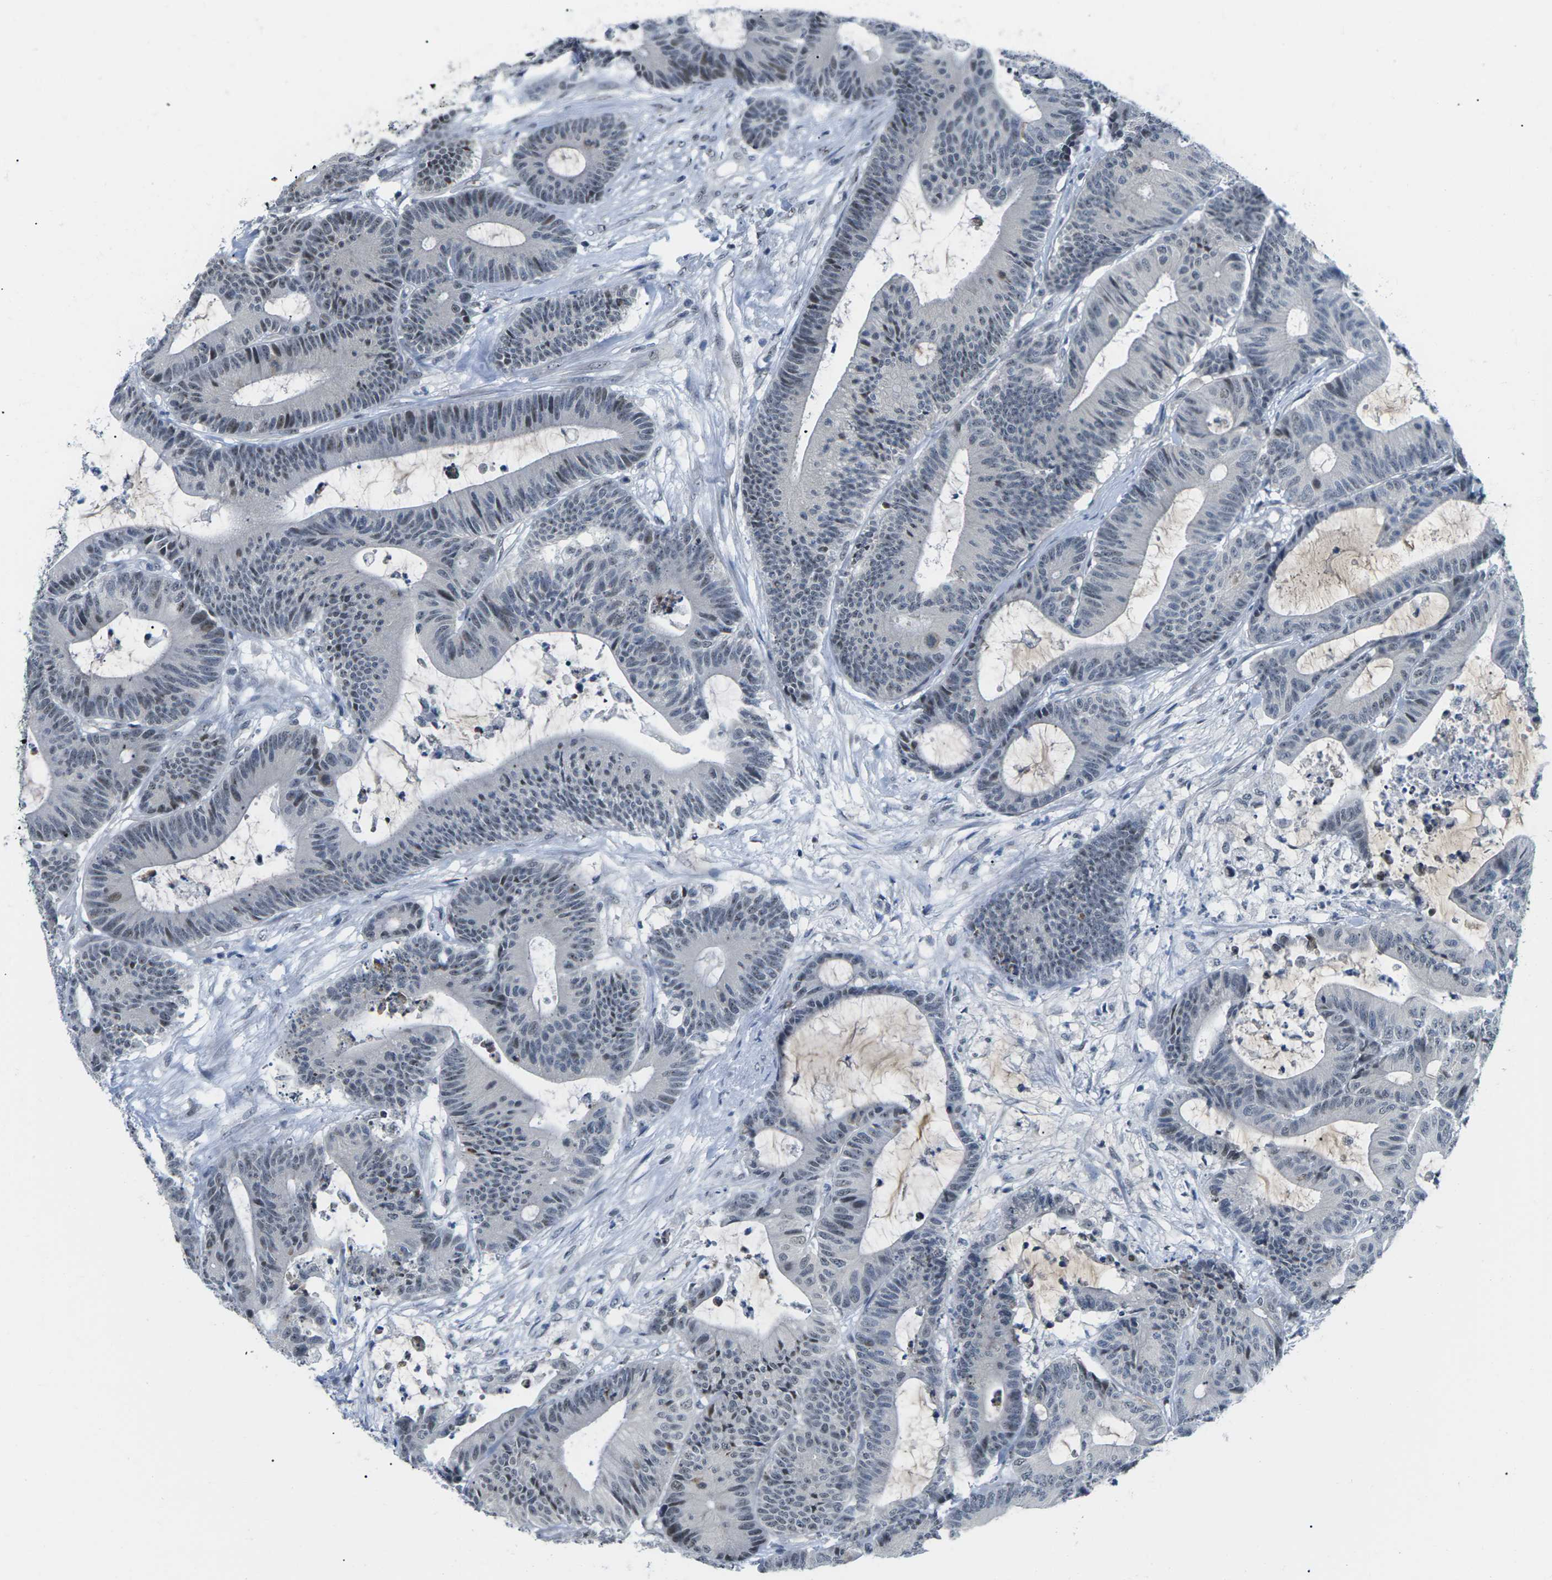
{"staining": {"intensity": "moderate", "quantity": "<25%", "location": "nuclear"}, "tissue": "colorectal cancer", "cell_type": "Tumor cells", "image_type": "cancer", "snomed": [{"axis": "morphology", "description": "Adenocarcinoma, NOS"}, {"axis": "topography", "description": "Colon"}], "caption": "The micrograph demonstrates immunohistochemical staining of adenocarcinoma (colorectal). There is moderate nuclear positivity is present in approximately <25% of tumor cells.", "gene": "NSRP1", "patient": {"sex": "female", "age": 84}}